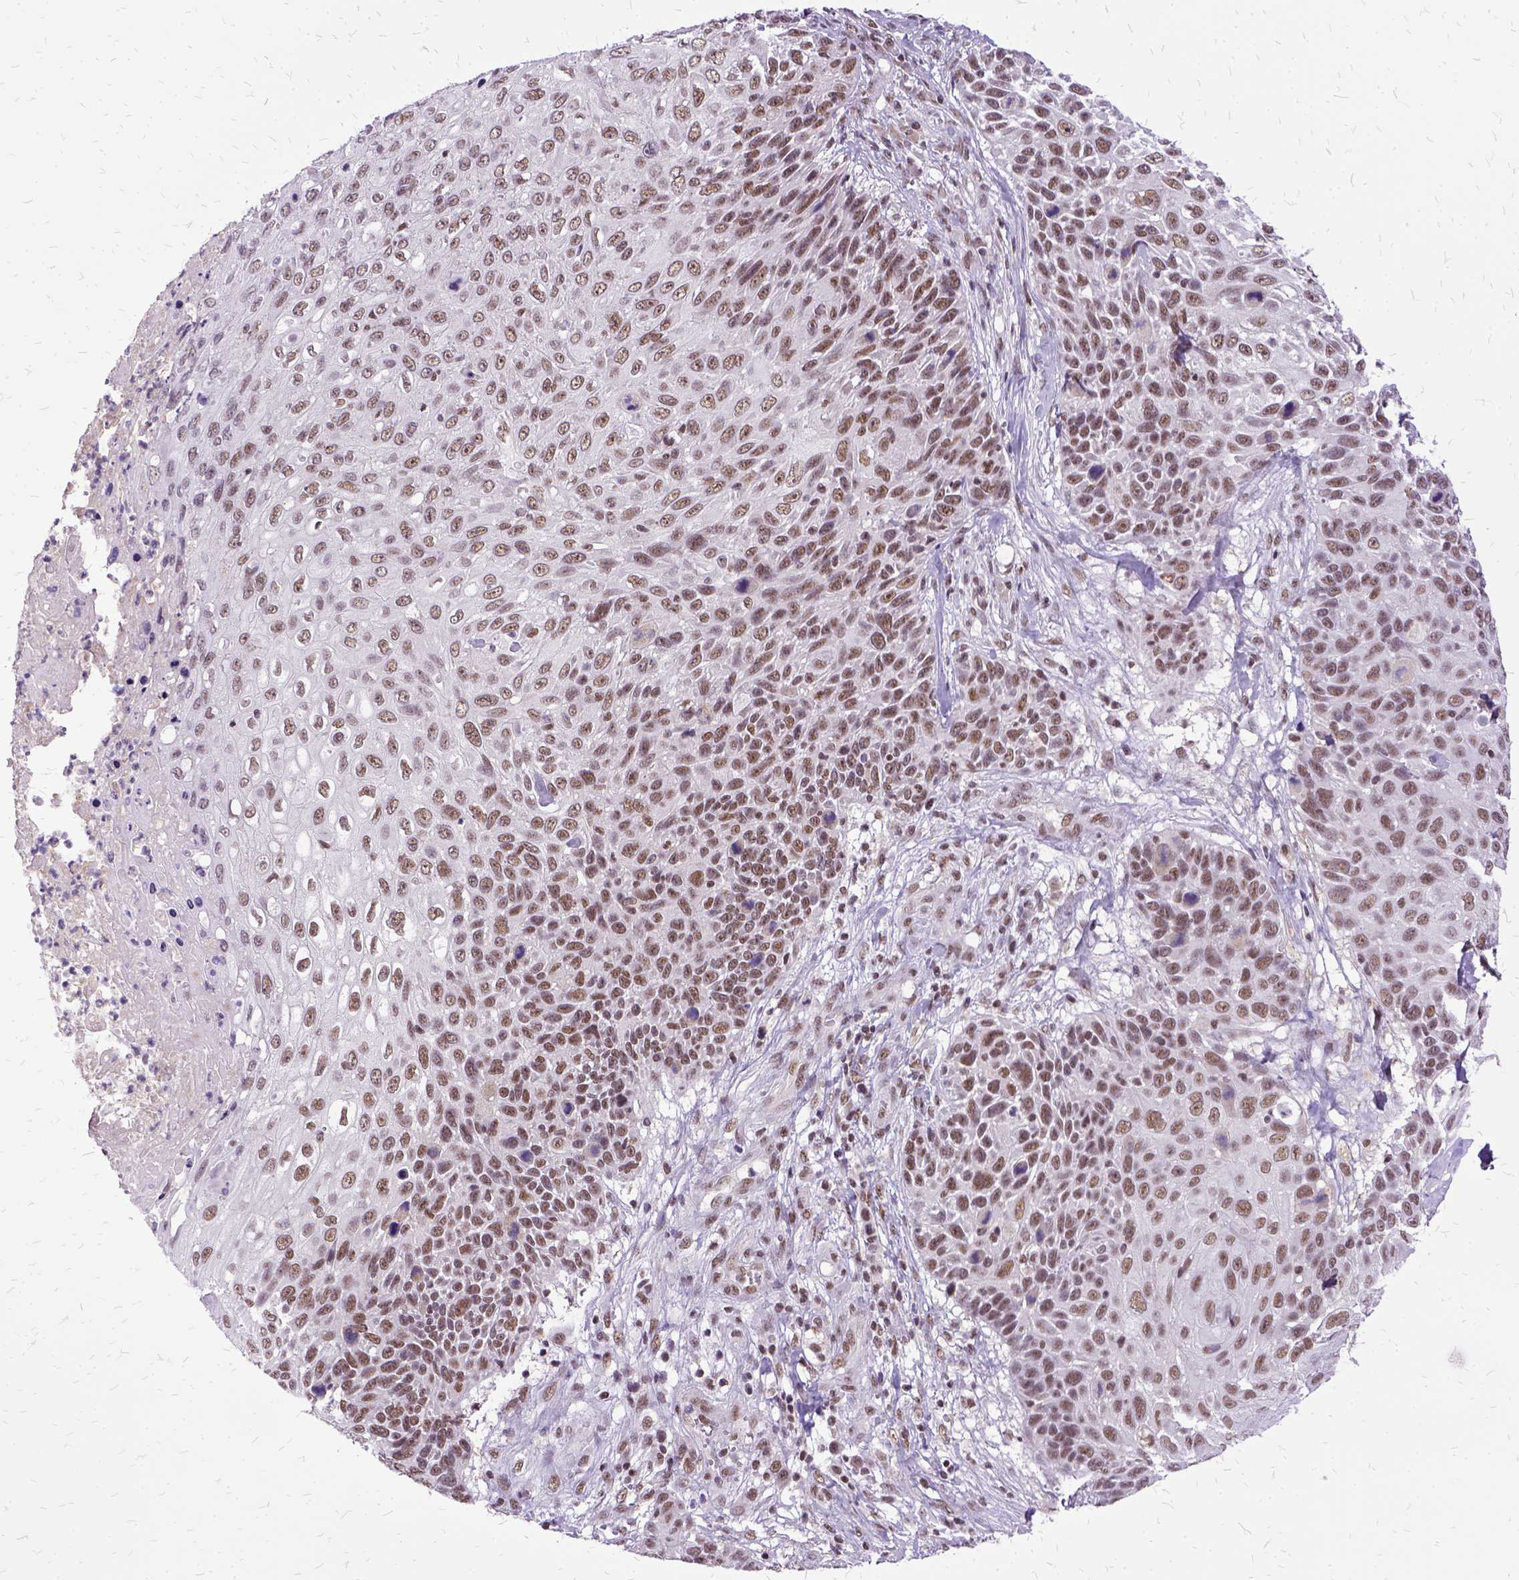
{"staining": {"intensity": "moderate", "quantity": ">75%", "location": "nuclear"}, "tissue": "skin cancer", "cell_type": "Tumor cells", "image_type": "cancer", "snomed": [{"axis": "morphology", "description": "Squamous cell carcinoma, NOS"}, {"axis": "topography", "description": "Skin"}], "caption": "An image of human squamous cell carcinoma (skin) stained for a protein demonstrates moderate nuclear brown staining in tumor cells.", "gene": "SETD1A", "patient": {"sex": "male", "age": 92}}